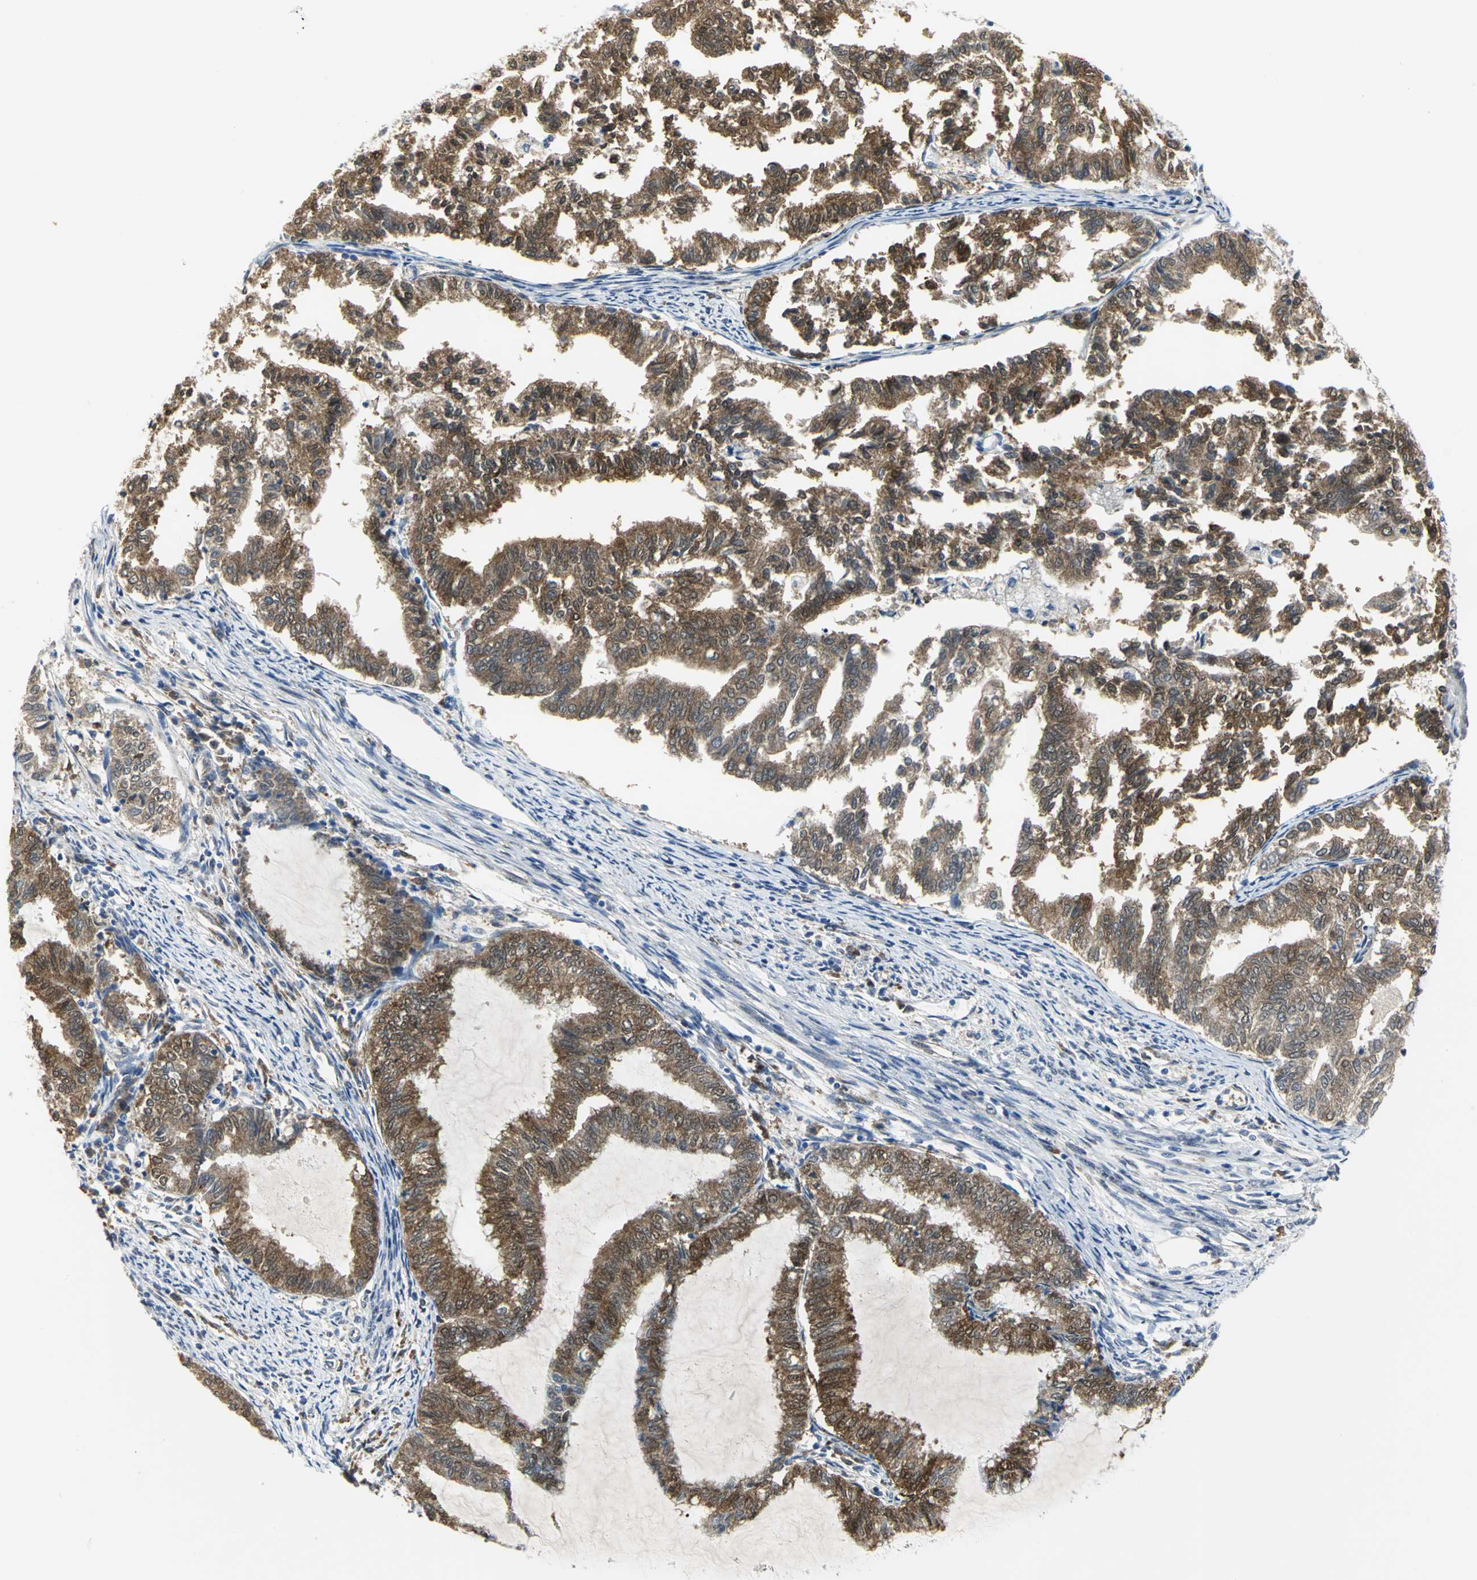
{"staining": {"intensity": "moderate", "quantity": ">75%", "location": "cytoplasmic/membranous"}, "tissue": "endometrial cancer", "cell_type": "Tumor cells", "image_type": "cancer", "snomed": [{"axis": "morphology", "description": "Adenocarcinoma, NOS"}, {"axis": "topography", "description": "Endometrium"}], "caption": "Human endometrial adenocarcinoma stained for a protein (brown) exhibits moderate cytoplasmic/membranous positive expression in approximately >75% of tumor cells.", "gene": "PGM3", "patient": {"sex": "female", "age": 79}}